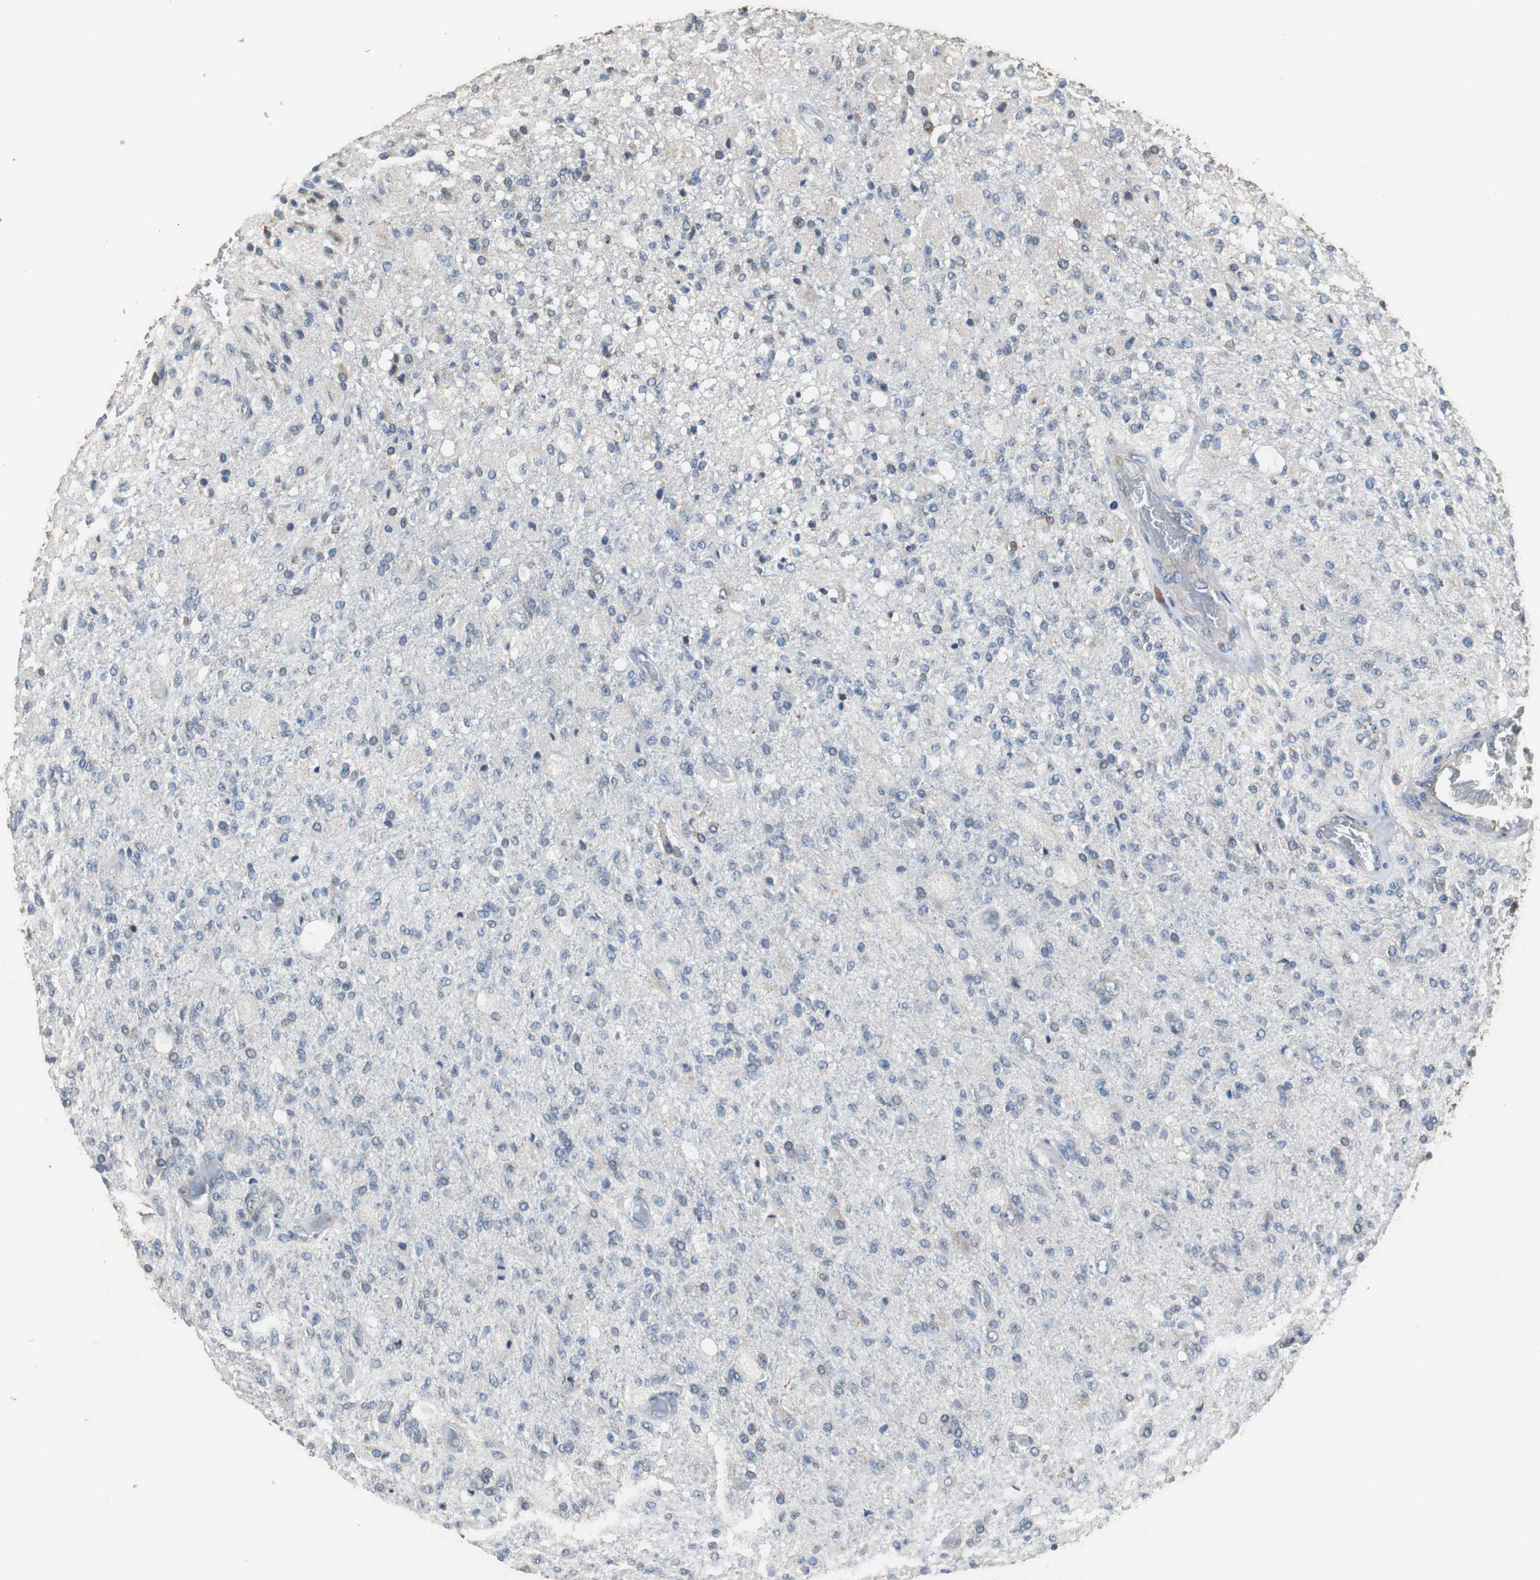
{"staining": {"intensity": "negative", "quantity": "none", "location": "none"}, "tissue": "glioma", "cell_type": "Tumor cells", "image_type": "cancer", "snomed": [{"axis": "morphology", "description": "Normal tissue, NOS"}, {"axis": "morphology", "description": "Glioma, malignant, High grade"}, {"axis": "topography", "description": "Cerebral cortex"}], "caption": "This is an IHC photomicrograph of glioma. There is no positivity in tumor cells.", "gene": "HMGCL", "patient": {"sex": "male", "age": 77}}